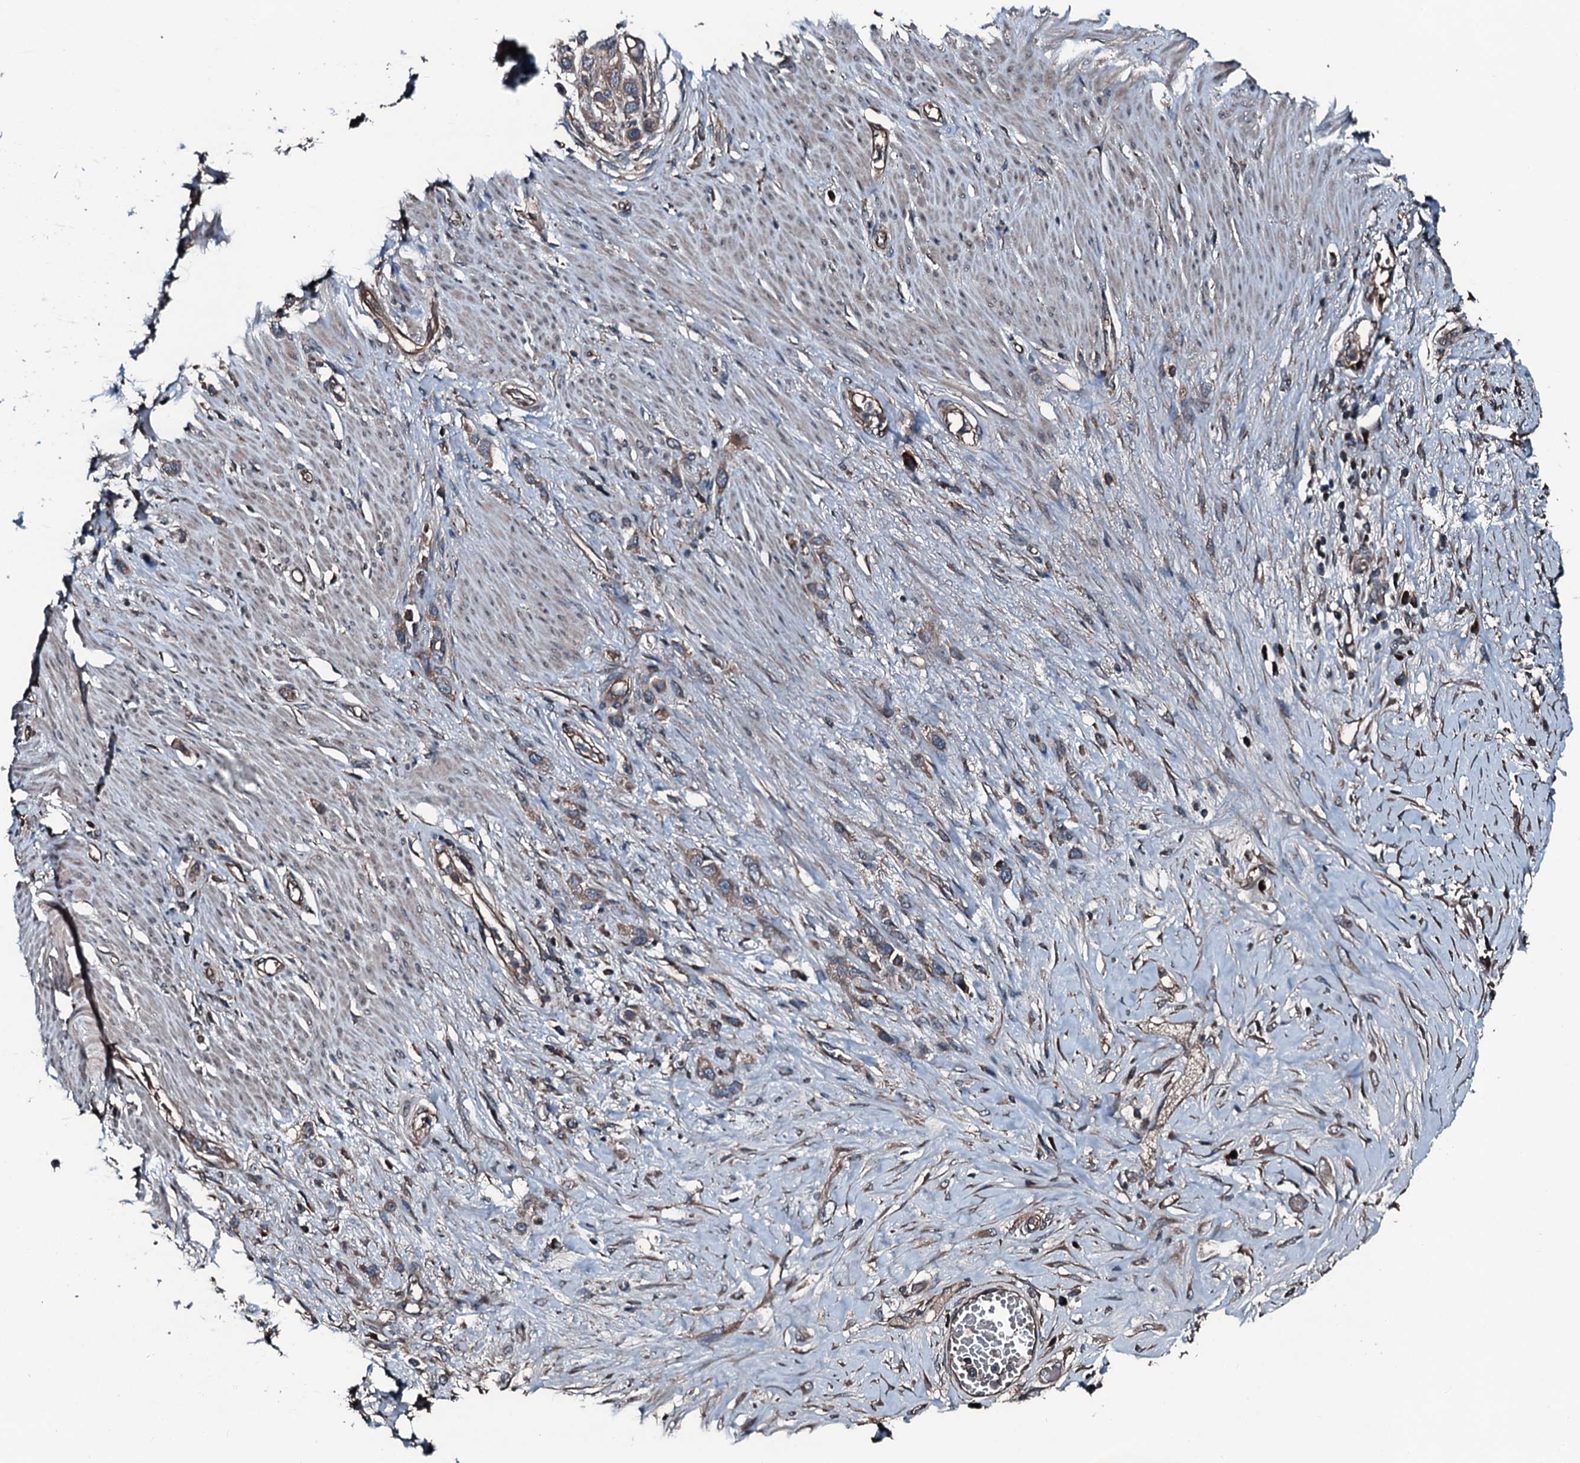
{"staining": {"intensity": "moderate", "quantity": ">75%", "location": "cytoplasmic/membranous"}, "tissue": "stomach cancer", "cell_type": "Tumor cells", "image_type": "cancer", "snomed": [{"axis": "morphology", "description": "Adenocarcinoma, NOS"}, {"axis": "morphology", "description": "Adenocarcinoma, High grade"}, {"axis": "topography", "description": "Stomach, upper"}, {"axis": "topography", "description": "Stomach, lower"}], "caption": "A high-resolution histopathology image shows immunohistochemistry staining of stomach cancer (adenocarcinoma), which displays moderate cytoplasmic/membranous expression in approximately >75% of tumor cells.", "gene": "AARS1", "patient": {"sex": "female", "age": 65}}